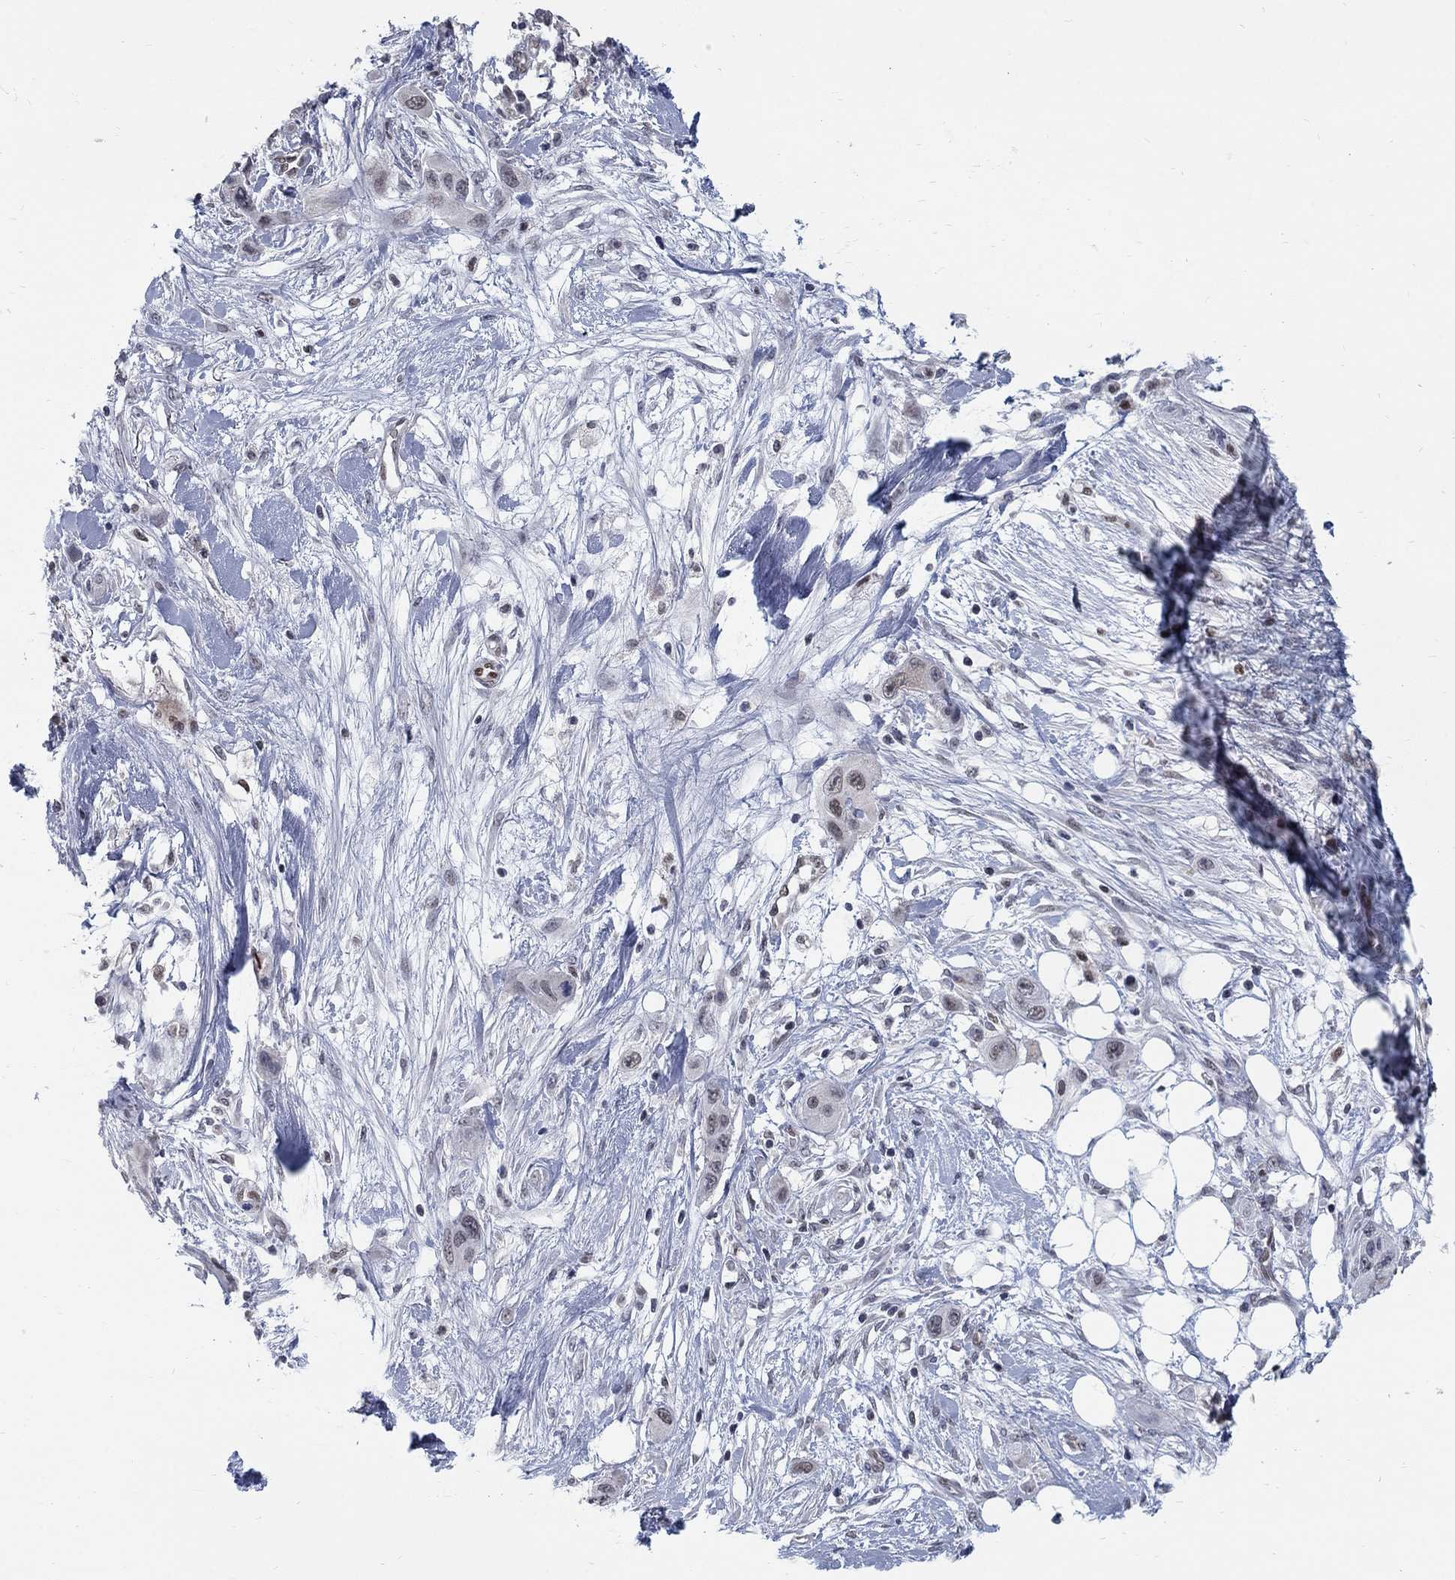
{"staining": {"intensity": "negative", "quantity": "none", "location": "none"}, "tissue": "skin cancer", "cell_type": "Tumor cells", "image_type": "cancer", "snomed": [{"axis": "morphology", "description": "Squamous cell carcinoma, NOS"}, {"axis": "topography", "description": "Skin"}], "caption": "IHC photomicrograph of skin cancer stained for a protein (brown), which displays no positivity in tumor cells.", "gene": "GCFC2", "patient": {"sex": "male", "age": 79}}